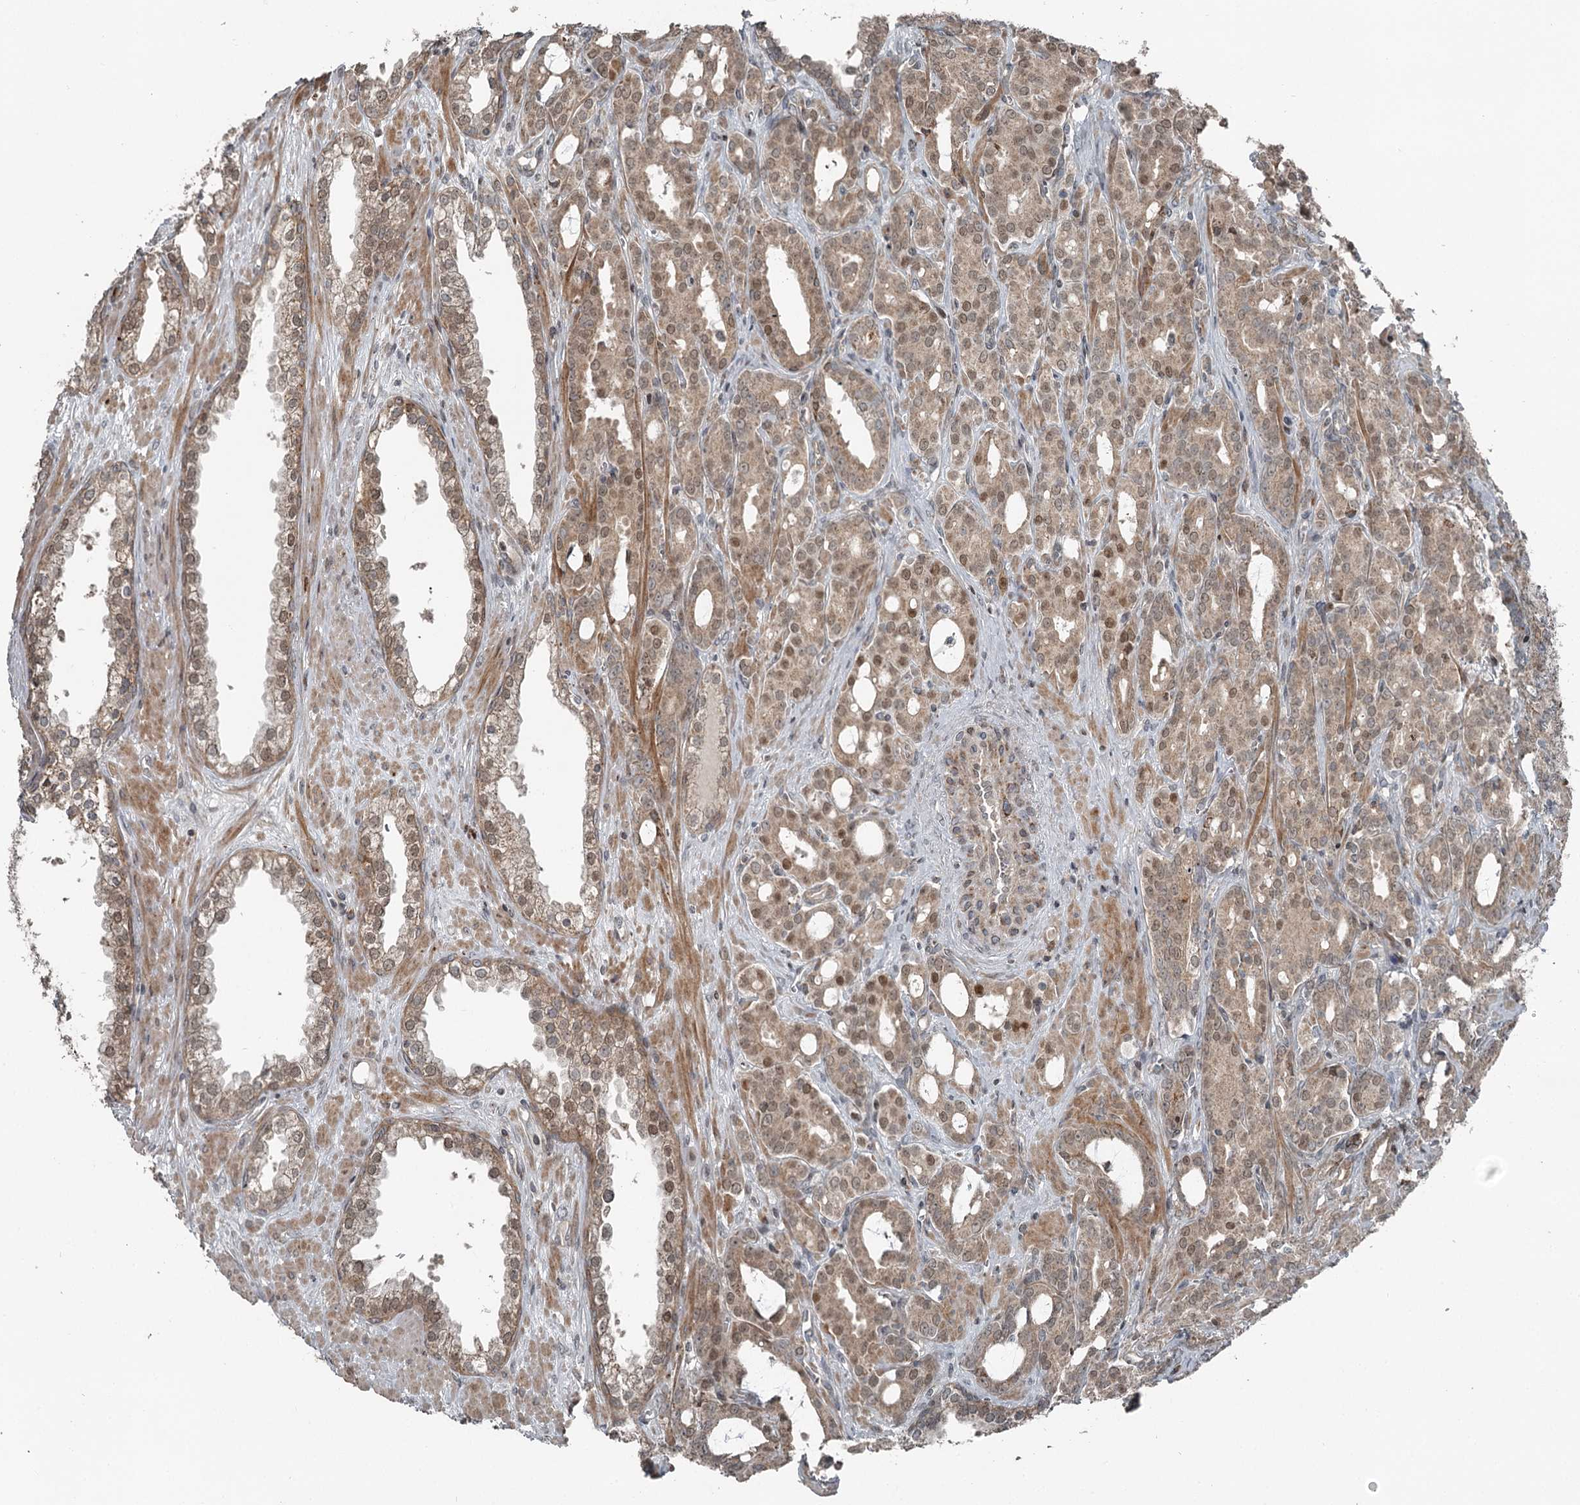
{"staining": {"intensity": "moderate", "quantity": ">75%", "location": "cytoplasmic/membranous,nuclear"}, "tissue": "prostate cancer", "cell_type": "Tumor cells", "image_type": "cancer", "snomed": [{"axis": "morphology", "description": "Adenocarcinoma, High grade"}, {"axis": "topography", "description": "Prostate"}], "caption": "High-magnification brightfield microscopy of prostate high-grade adenocarcinoma stained with DAB (brown) and counterstained with hematoxylin (blue). tumor cells exhibit moderate cytoplasmic/membranous and nuclear expression is identified in approximately>75% of cells. (DAB (3,3'-diaminobenzidine) IHC with brightfield microscopy, high magnification).", "gene": "RASSF8", "patient": {"sex": "male", "age": 72}}